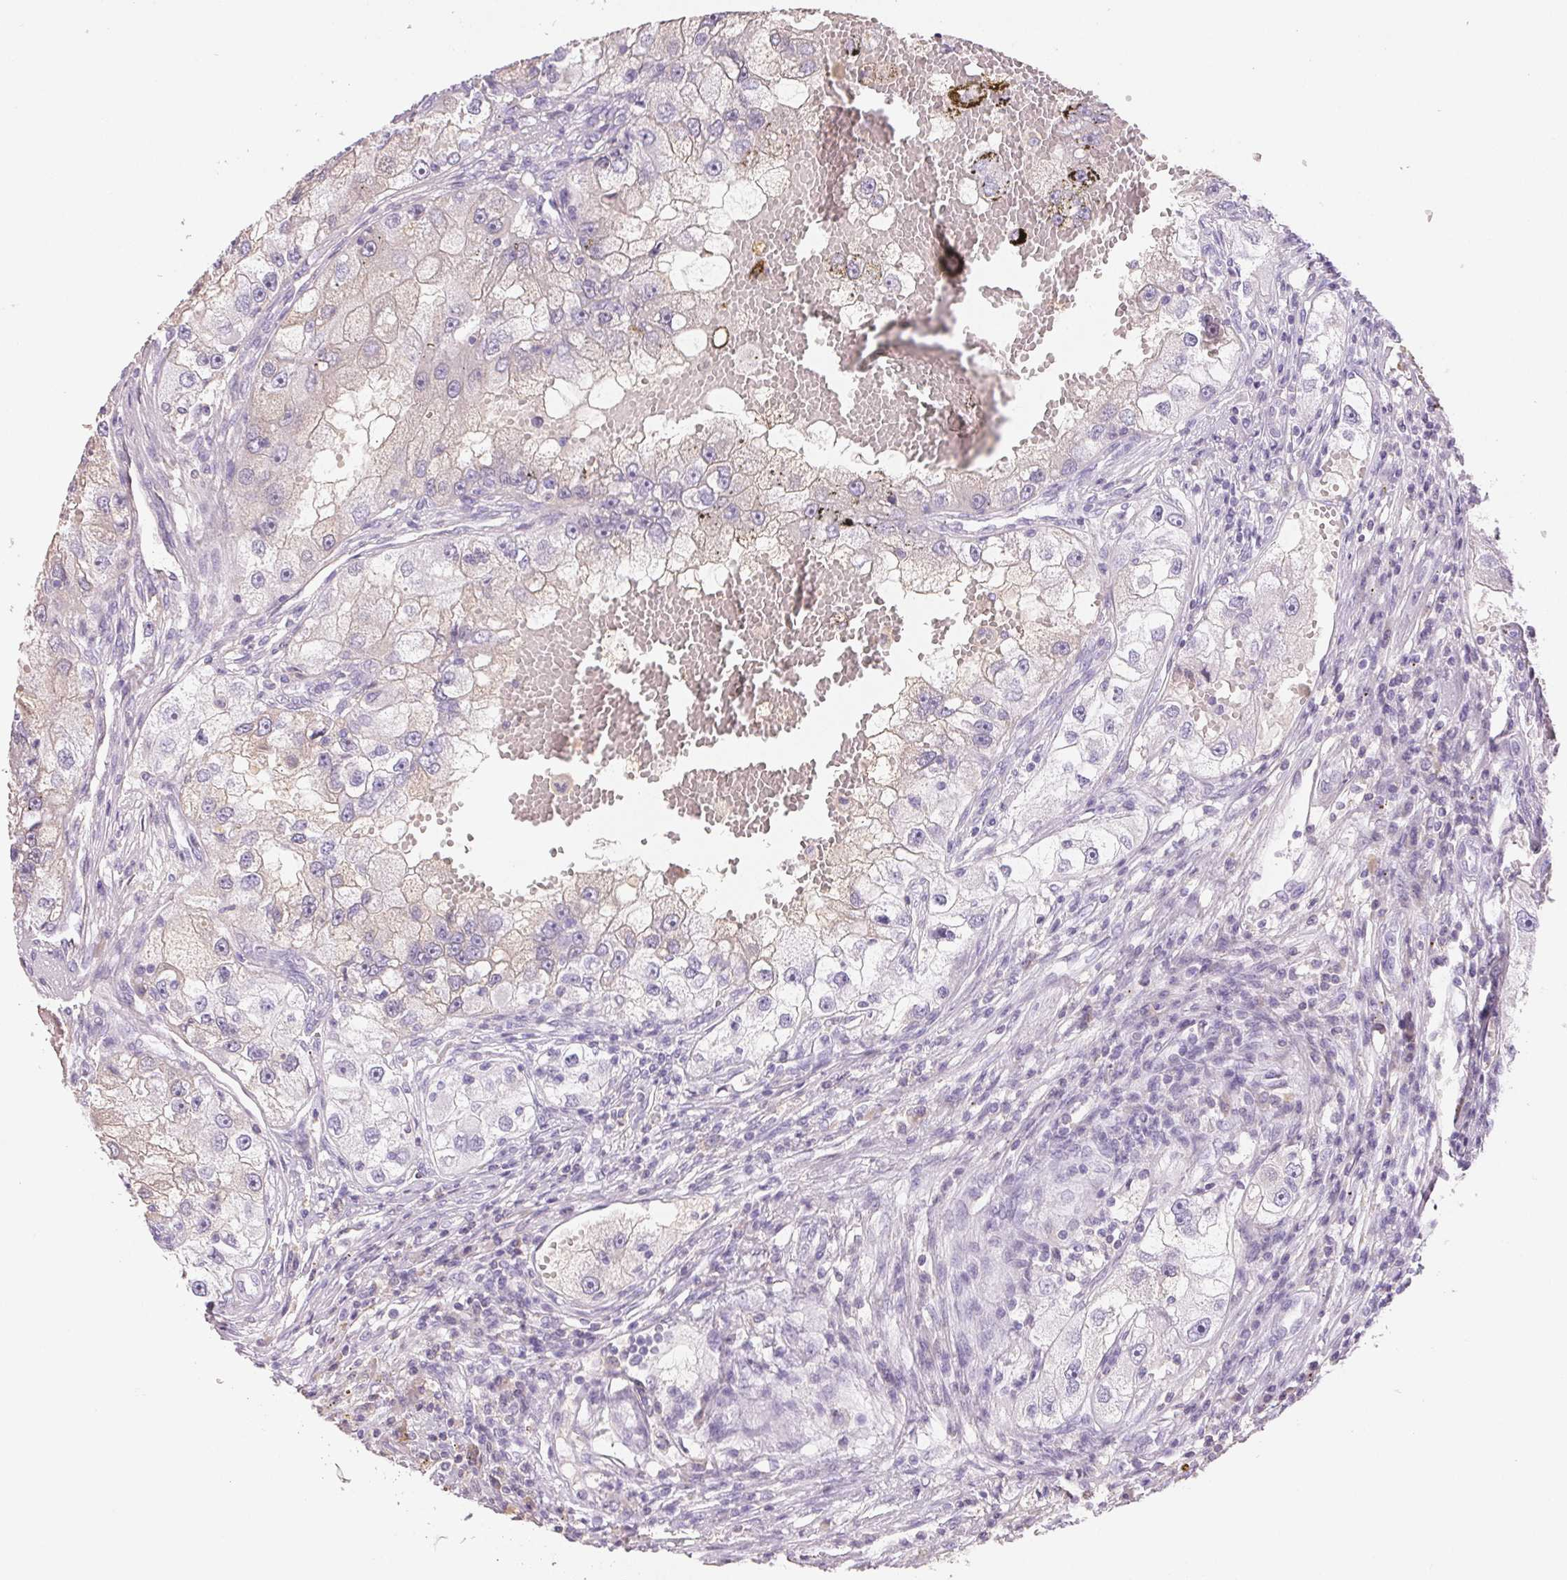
{"staining": {"intensity": "negative", "quantity": "none", "location": "none"}, "tissue": "renal cancer", "cell_type": "Tumor cells", "image_type": "cancer", "snomed": [{"axis": "morphology", "description": "Adenocarcinoma, NOS"}, {"axis": "topography", "description": "Kidney"}], "caption": "Renal adenocarcinoma was stained to show a protein in brown. There is no significant expression in tumor cells.", "gene": "PADI4", "patient": {"sex": "male", "age": 63}}